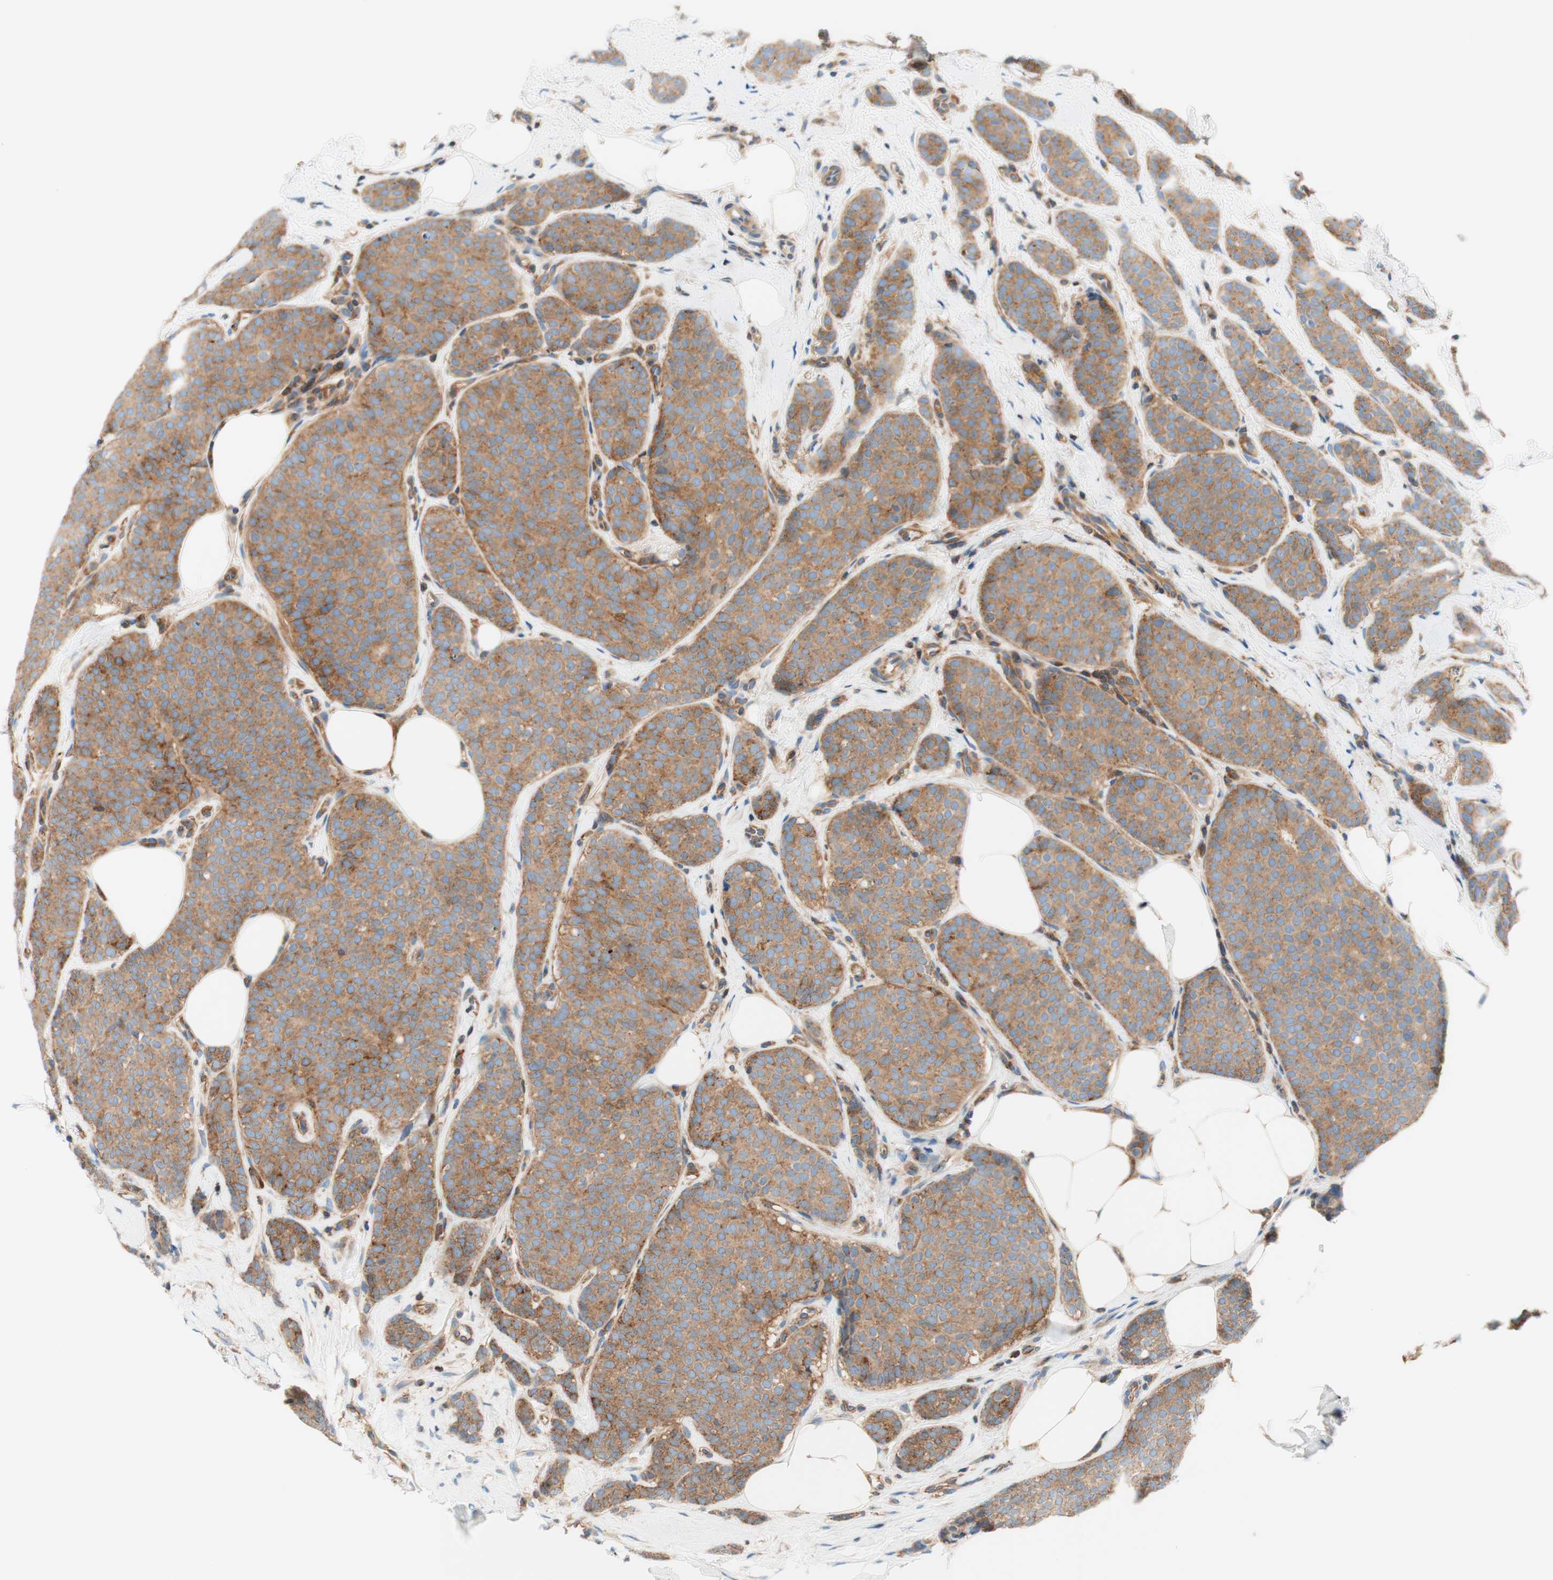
{"staining": {"intensity": "moderate", "quantity": ">75%", "location": "cytoplasmic/membranous"}, "tissue": "breast cancer", "cell_type": "Tumor cells", "image_type": "cancer", "snomed": [{"axis": "morphology", "description": "Lobular carcinoma"}, {"axis": "topography", "description": "Skin"}, {"axis": "topography", "description": "Breast"}], "caption": "Approximately >75% of tumor cells in human breast cancer show moderate cytoplasmic/membranous protein positivity as visualized by brown immunohistochemical staining.", "gene": "VPS26A", "patient": {"sex": "female", "age": 46}}